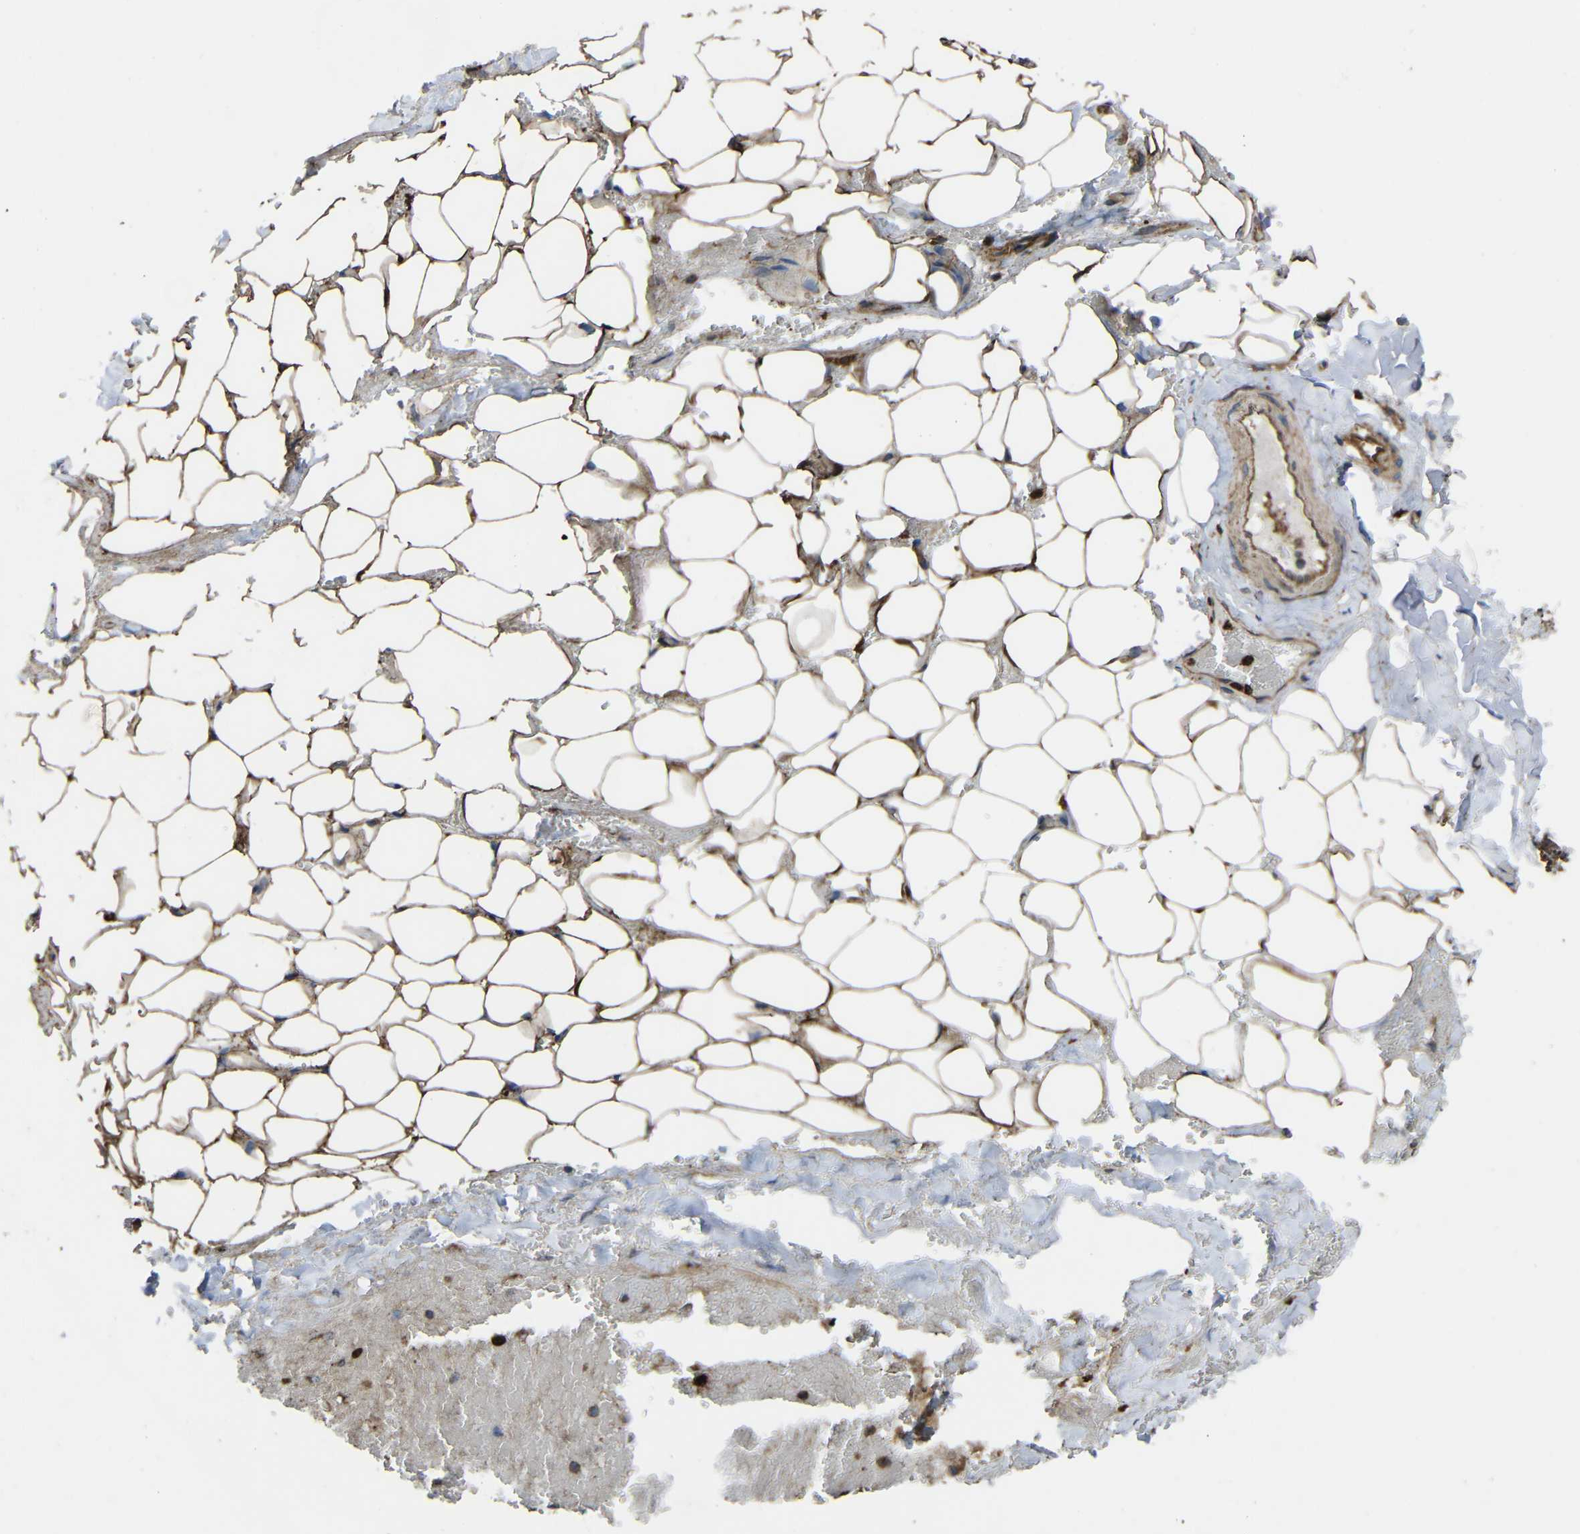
{"staining": {"intensity": "moderate", "quantity": ">75%", "location": "cytoplasmic/membranous"}, "tissue": "adipose tissue", "cell_type": "Adipocytes", "image_type": "normal", "snomed": [{"axis": "morphology", "description": "Normal tissue, NOS"}, {"axis": "topography", "description": "Peripheral nerve tissue"}], "caption": "The image demonstrates immunohistochemical staining of unremarkable adipose tissue. There is moderate cytoplasmic/membranous staining is present in about >75% of adipocytes. Using DAB (brown) and hematoxylin (blue) stains, captured at high magnification using brightfield microscopy.", "gene": "TREM2", "patient": {"sex": "male", "age": 70}}